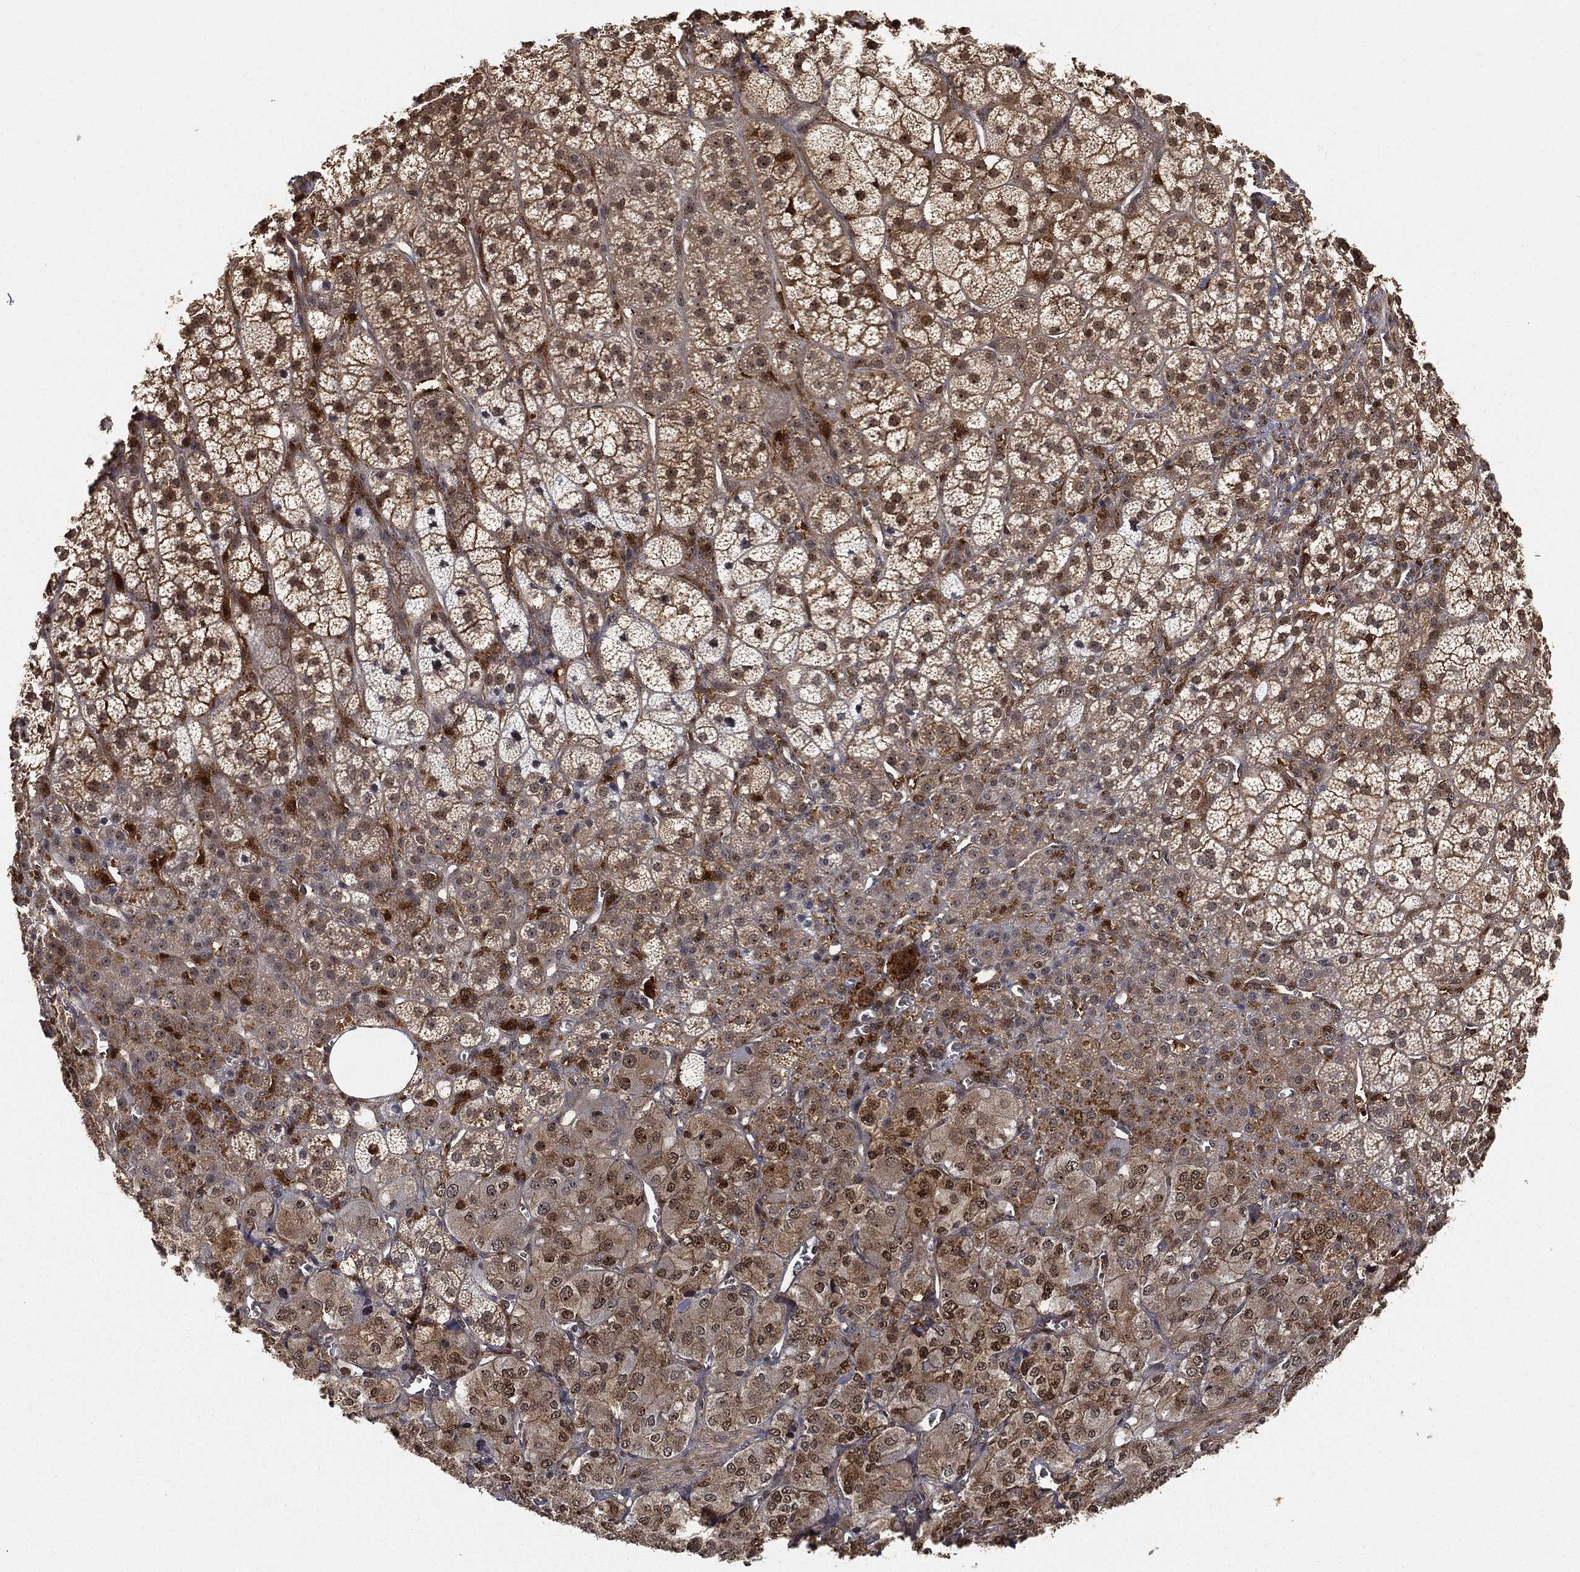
{"staining": {"intensity": "moderate", "quantity": "<25%", "location": "cytoplasmic/membranous,nuclear"}, "tissue": "adrenal gland", "cell_type": "Glandular cells", "image_type": "normal", "snomed": [{"axis": "morphology", "description": "Normal tissue, NOS"}, {"axis": "topography", "description": "Adrenal gland"}], "caption": "Immunohistochemical staining of unremarkable human adrenal gland shows low levels of moderate cytoplasmic/membranous,nuclear positivity in about <25% of glandular cells.", "gene": "CRYL1", "patient": {"sex": "female", "age": 60}}